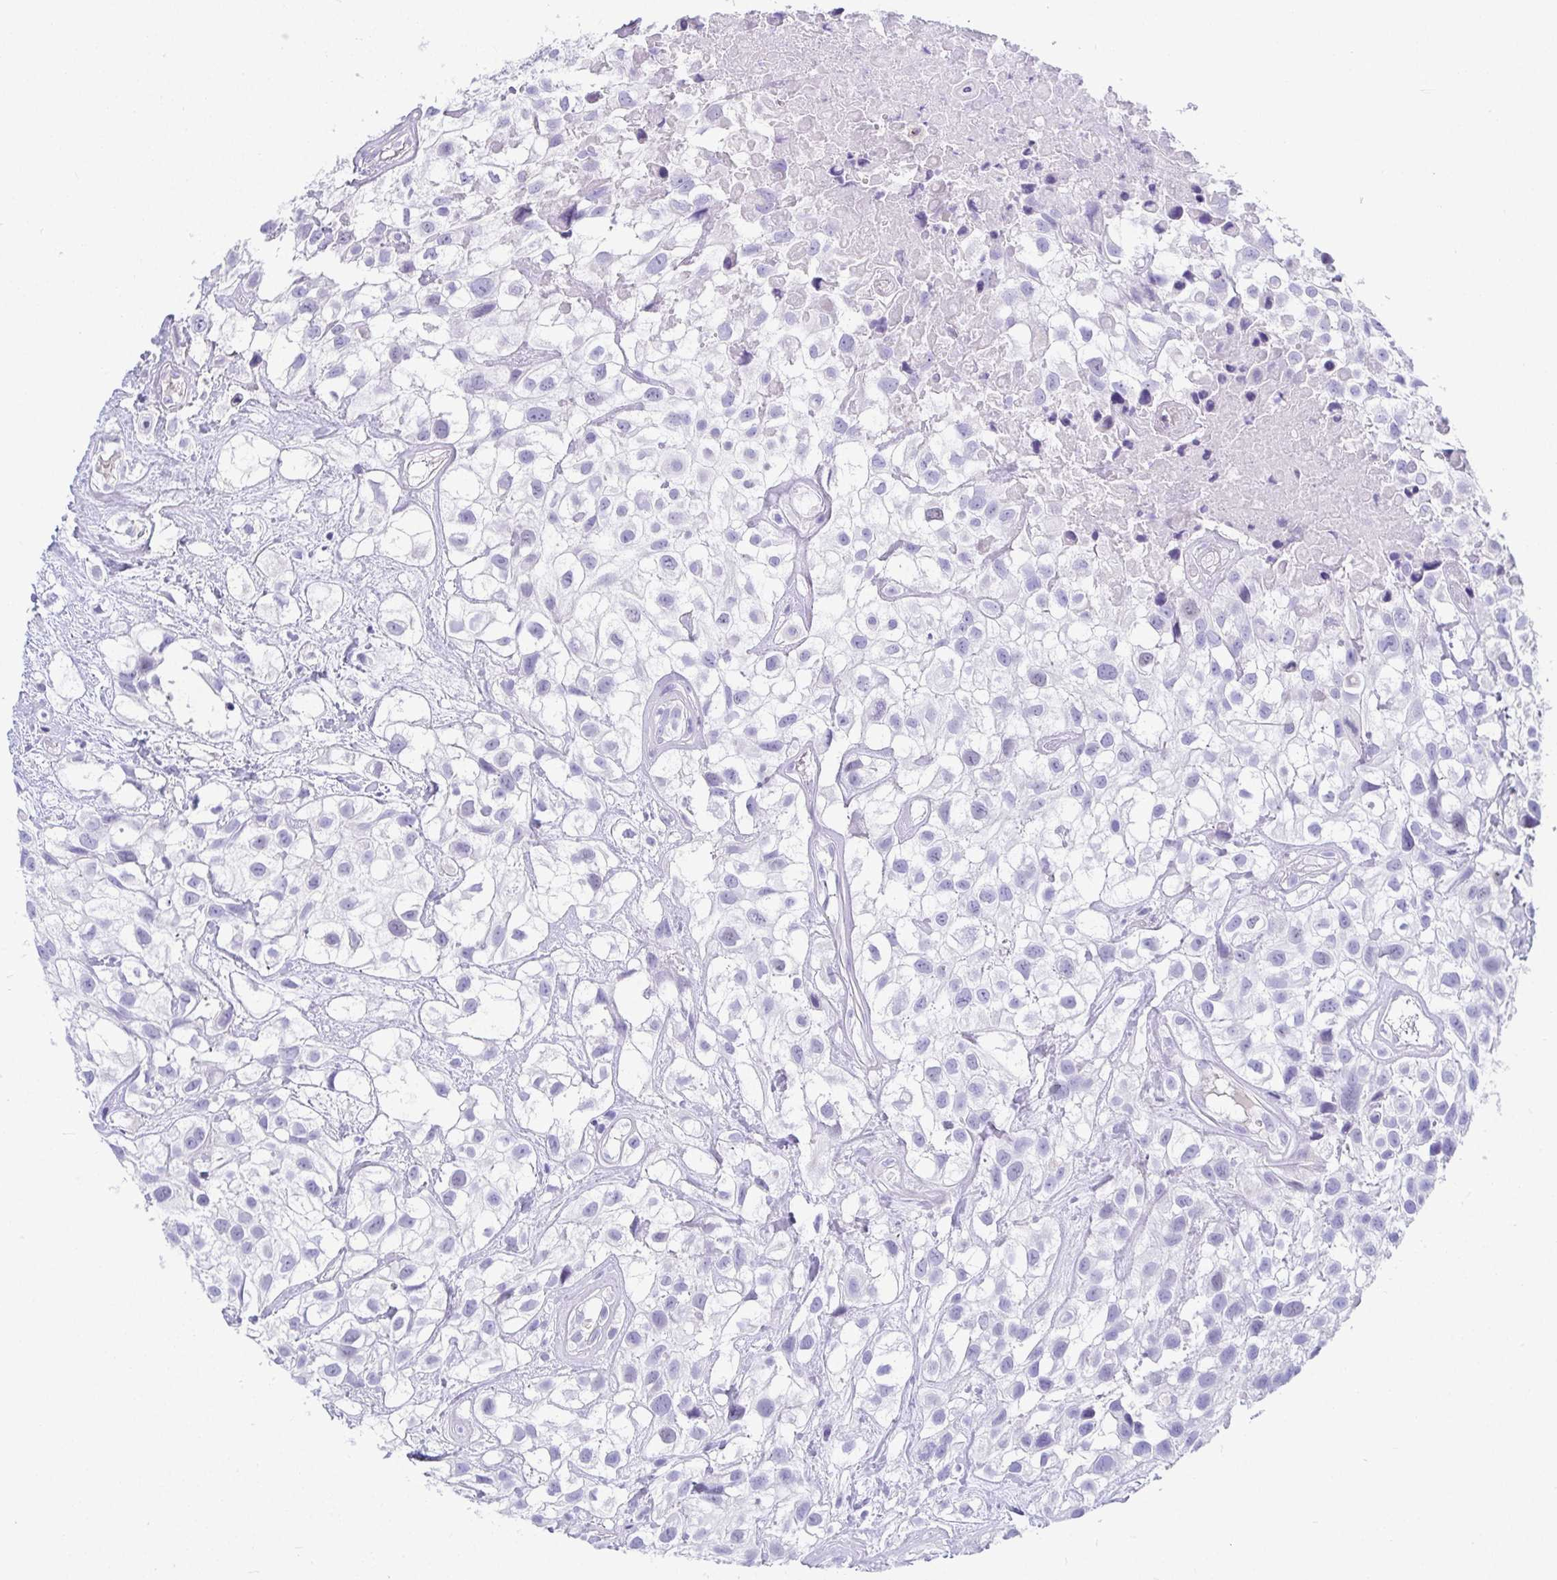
{"staining": {"intensity": "negative", "quantity": "none", "location": "none"}, "tissue": "urothelial cancer", "cell_type": "Tumor cells", "image_type": "cancer", "snomed": [{"axis": "morphology", "description": "Urothelial carcinoma, High grade"}, {"axis": "topography", "description": "Urinary bladder"}], "caption": "This micrograph is of urothelial cancer stained with IHC to label a protein in brown with the nuclei are counter-stained blue. There is no staining in tumor cells.", "gene": "TMEM241", "patient": {"sex": "male", "age": 56}}